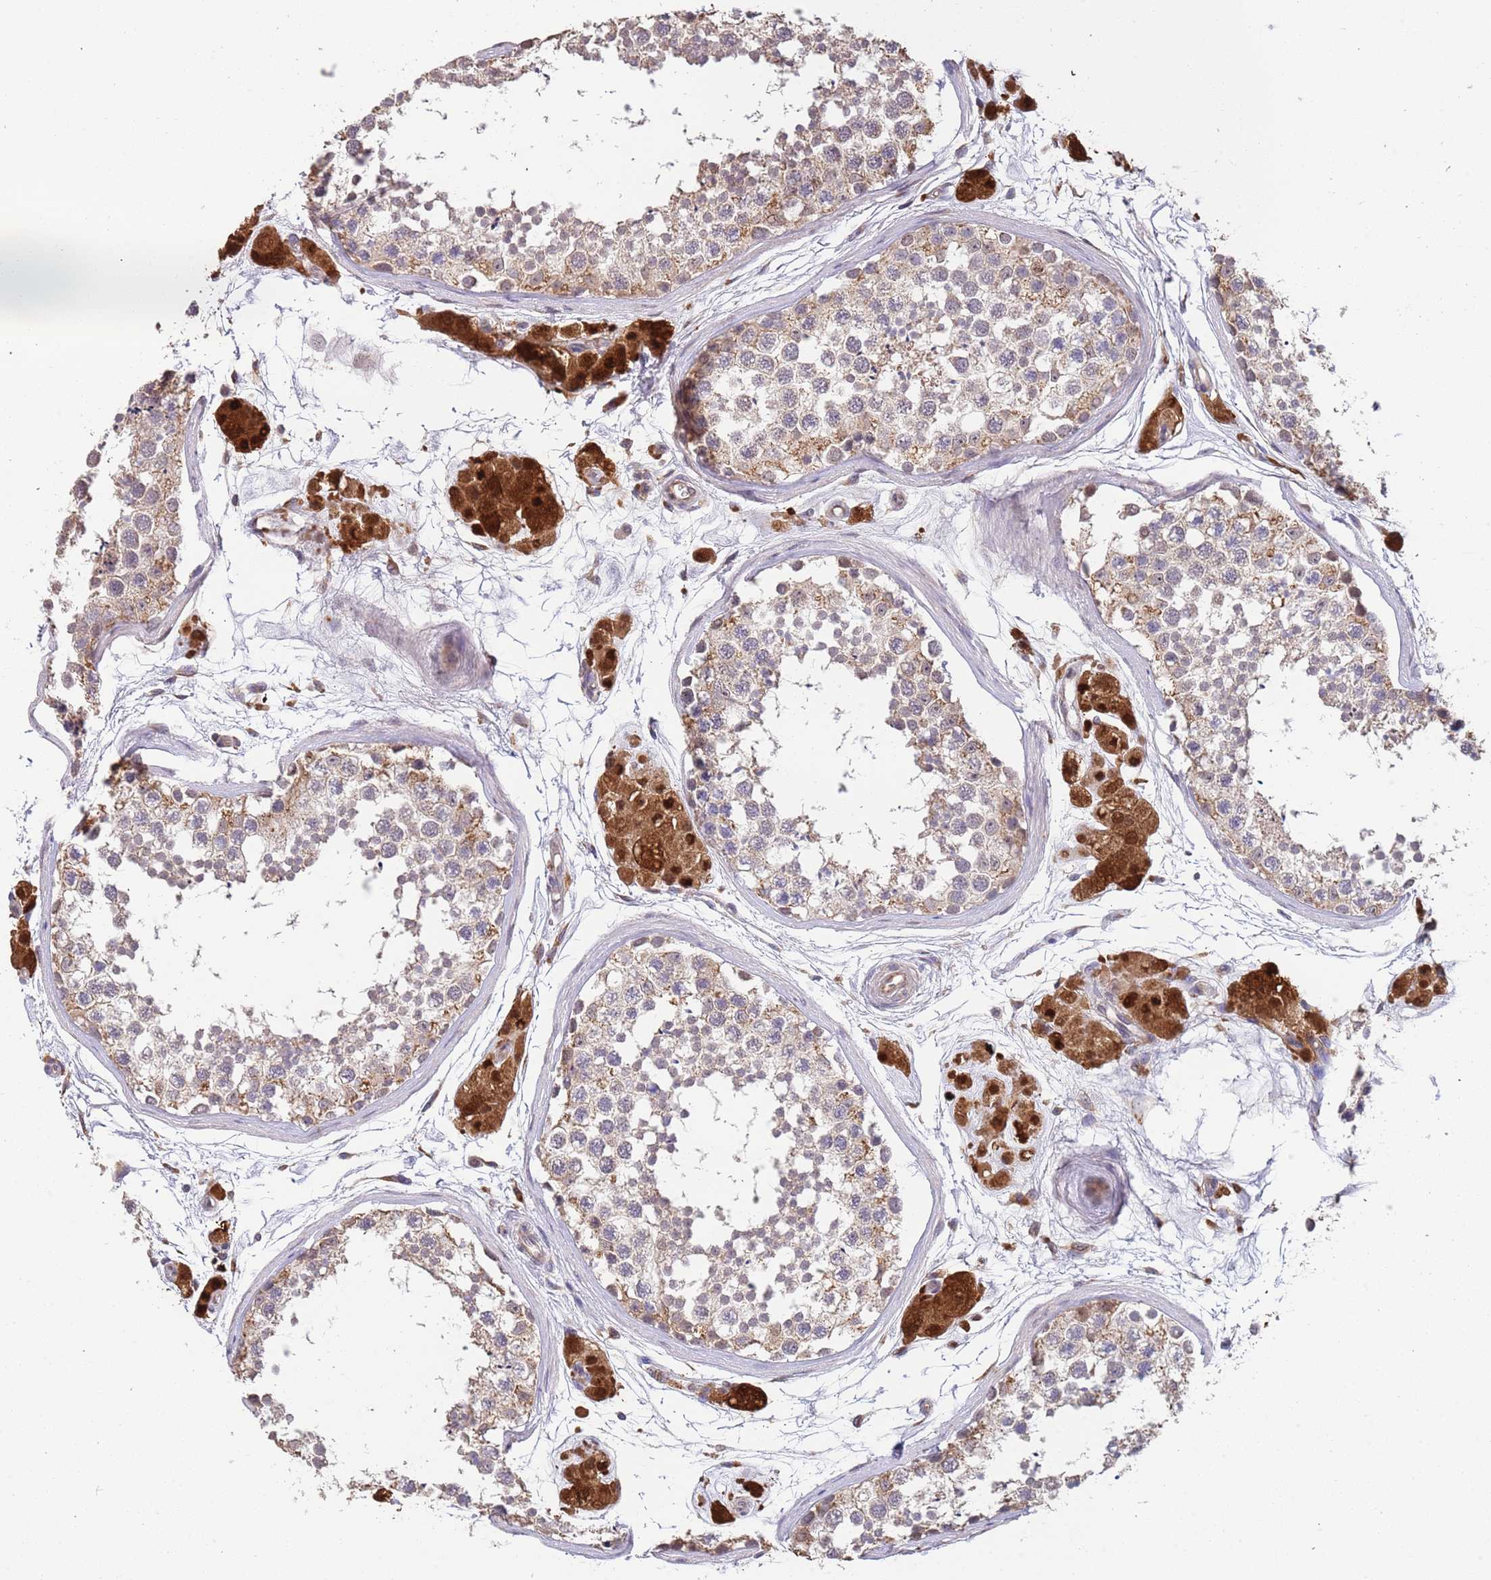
{"staining": {"intensity": "weak", "quantity": "25%-75%", "location": "cytoplasmic/membranous"}, "tissue": "testis", "cell_type": "Cells in seminiferous ducts", "image_type": "normal", "snomed": [{"axis": "morphology", "description": "Normal tissue, NOS"}, {"axis": "topography", "description": "Testis"}], "caption": "A high-resolution micrograph shows immunohistochemistry staining of normal testis, which exhibits weak cytoplasmic/membranous staining in about 25%-75% of cells in seminiferous ducts. (brown staining indicates protein expression, while blue staining denotes nuclei).", "gene": "TMEM64", "patient": {"sex": "male", "age": 56}}